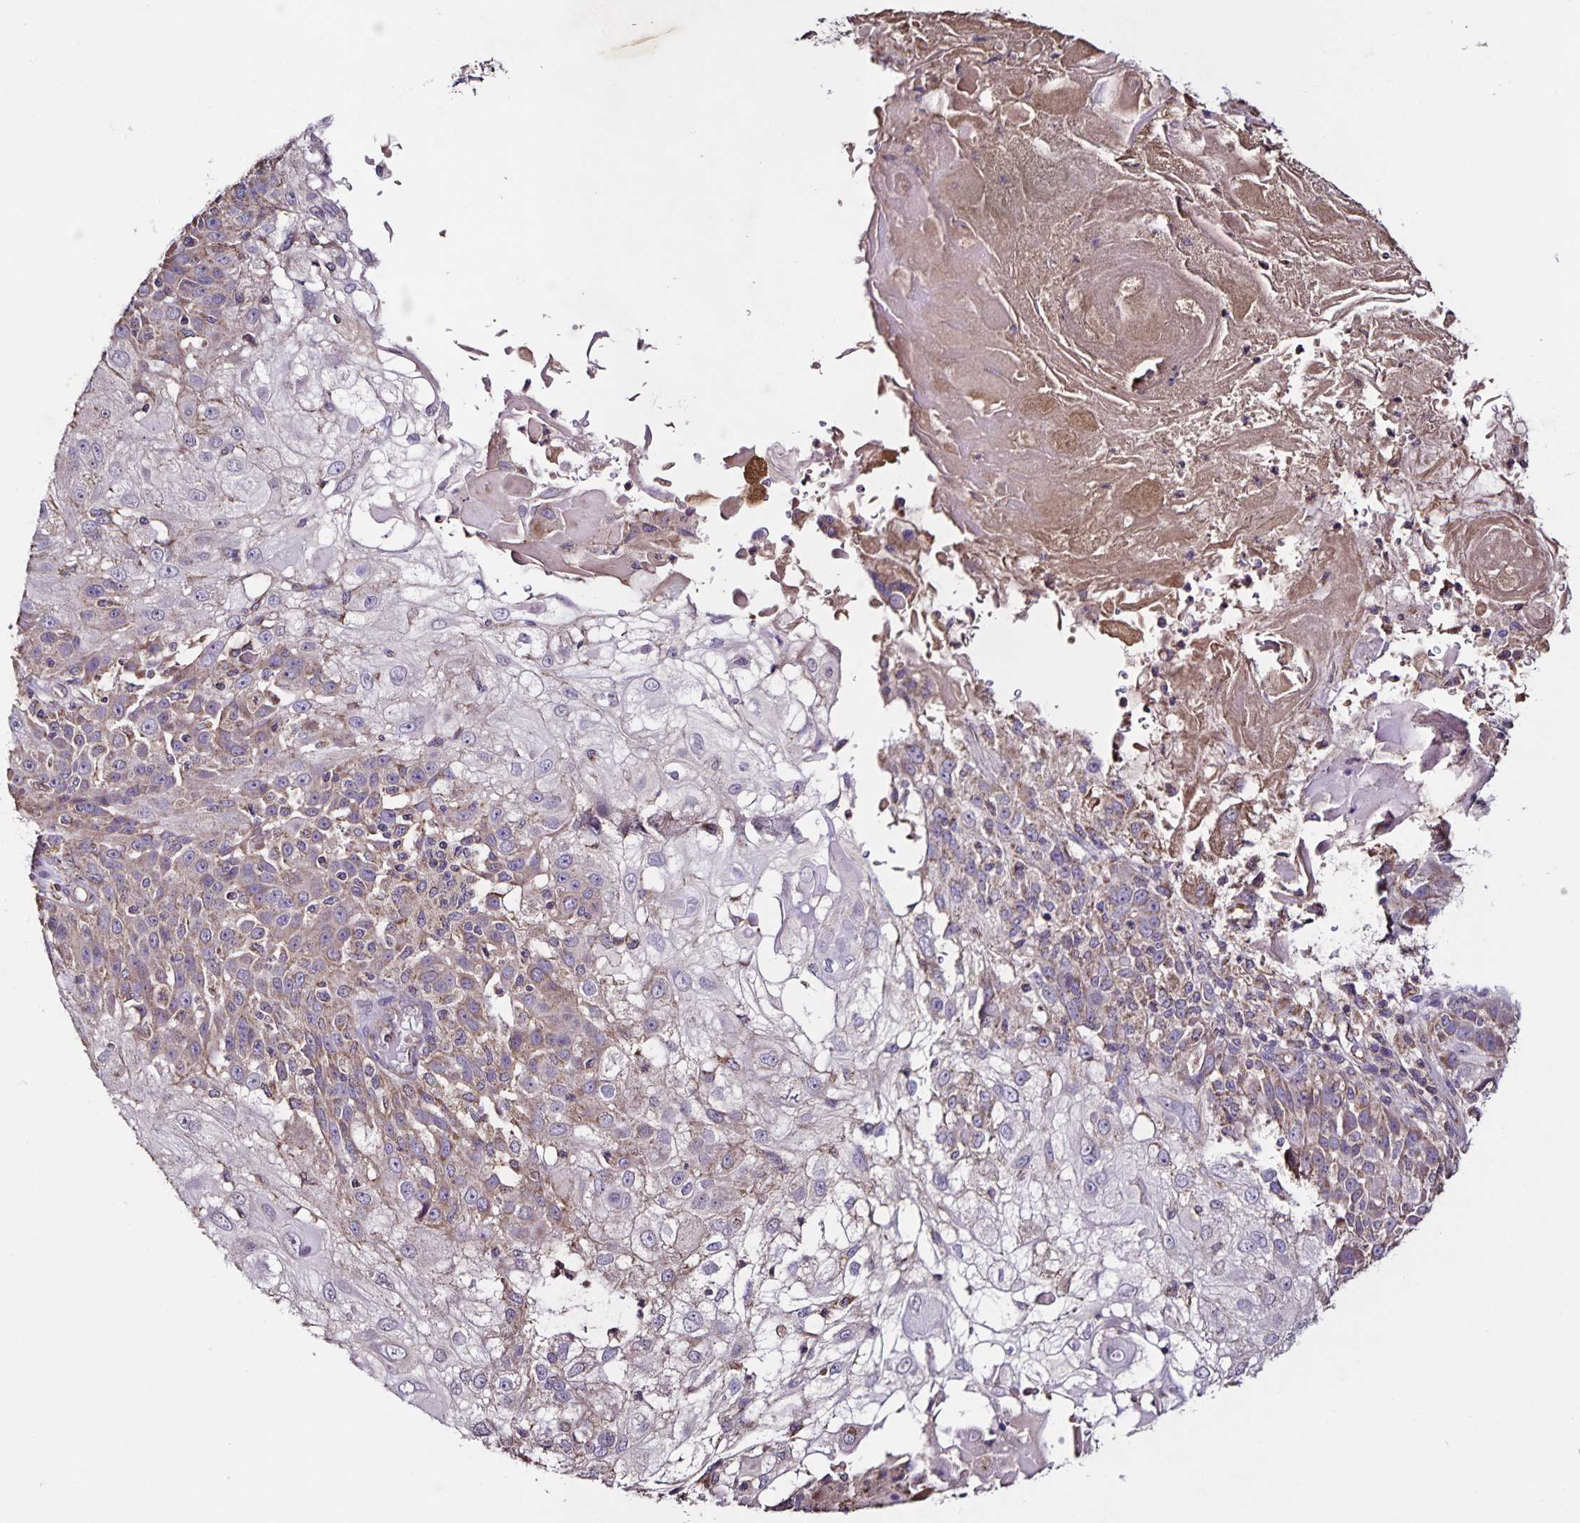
{"staining": {"intensity": "weak", "quantity": "25%-75%", "location": "cytoplasmic/membranous"}, "tissue": "skin cancer", "cell_type": "Tumor cells", "image_type": "cancer", "snomed": [{"axis": "morphology", "description": "Normal tissue, NOS"}, {"axis": "morphology", "description": "Squamous cell carcinoma, NOS"}, {"axis": "topography", "description": "Skin"}], "caption": "There is low levels of weak cytoplasmic/membranous expression in tumor cells of skin squamous cell carcinoma, as demonstrated by immunohistochemical staining (brown color).", "gene": "MAN1A1", "patient": {"sex": "female", "age": 83}}